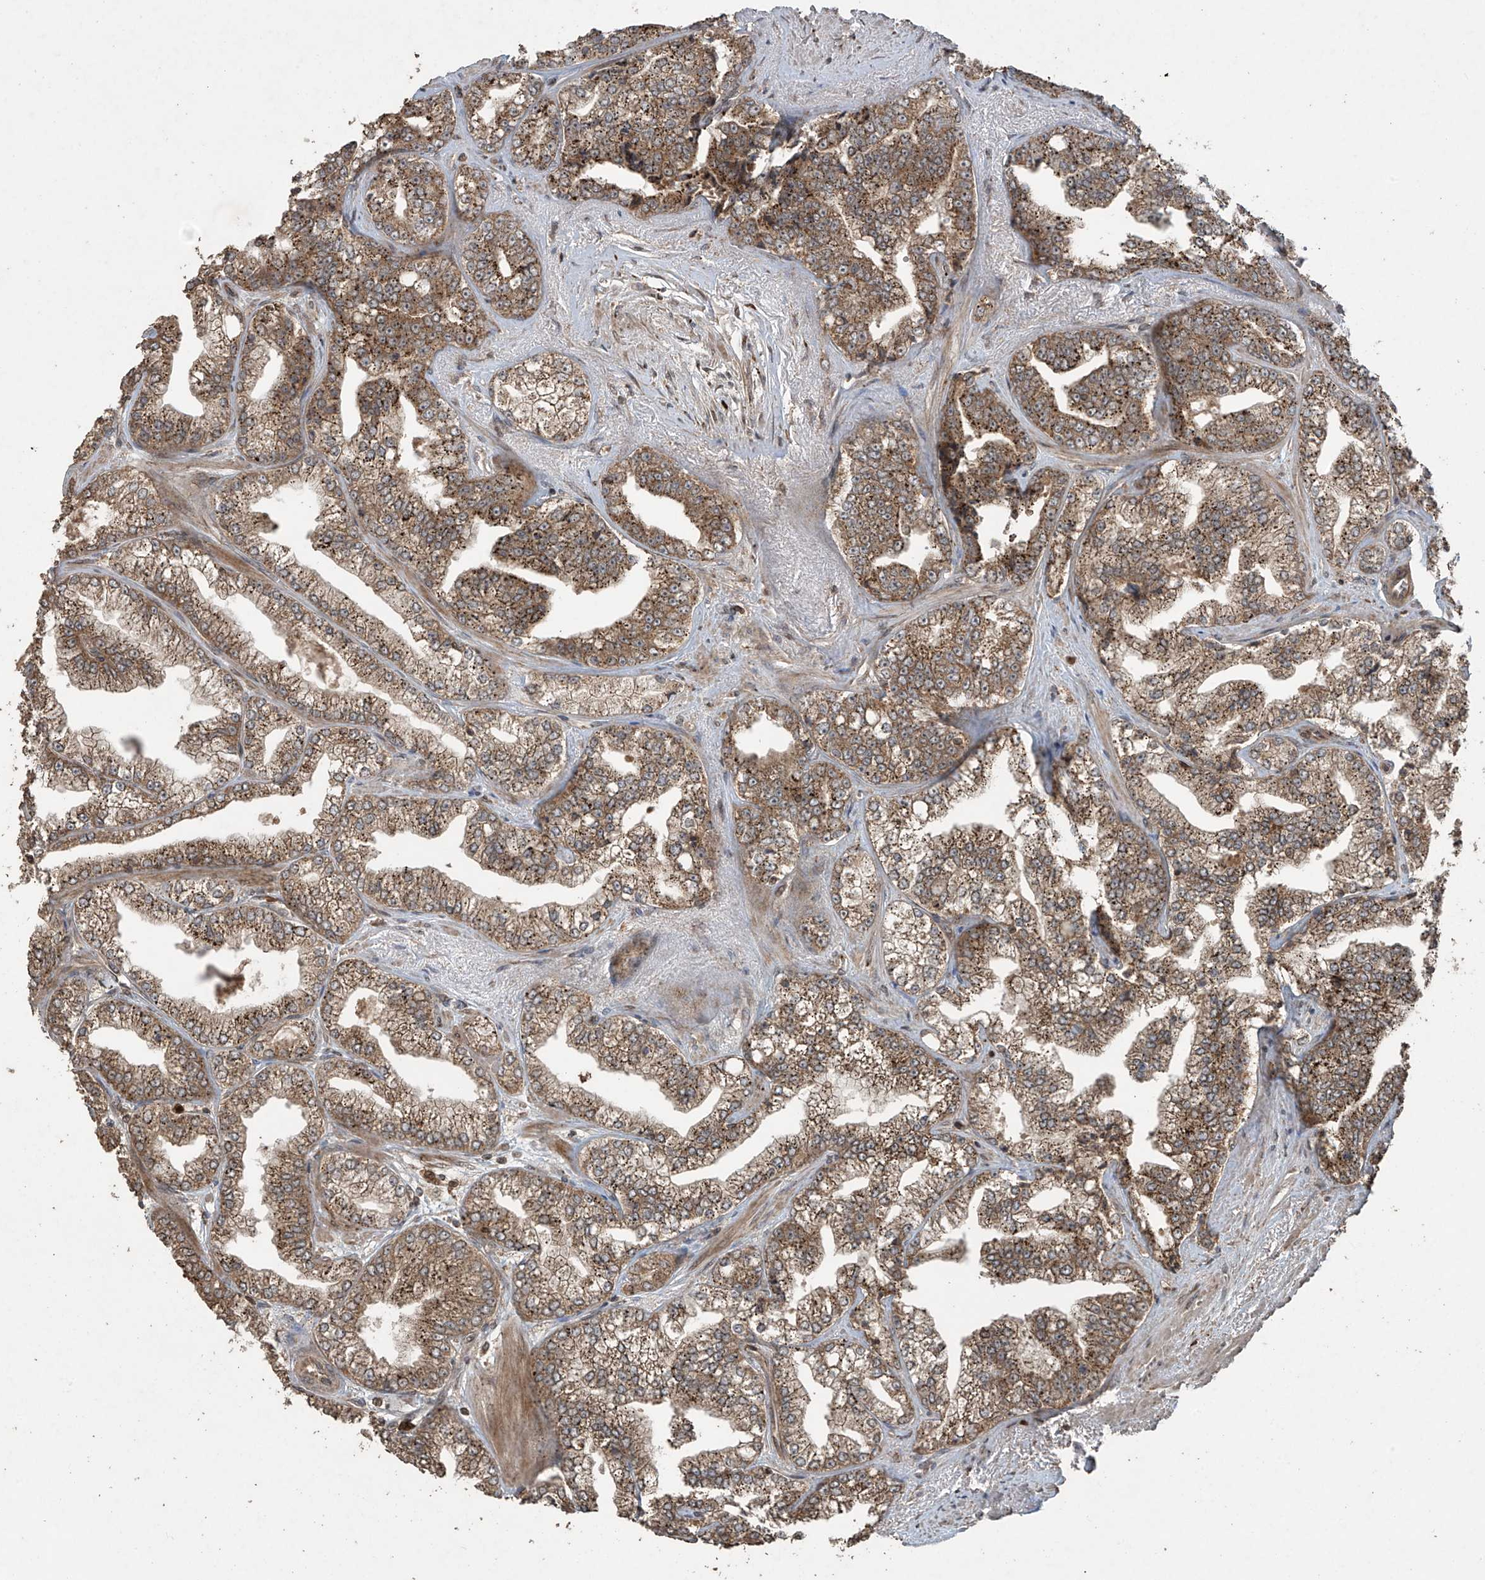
{"staining": {"intensity": "moderate", "quantity": ">75%", "location": "cytoplasmic/membranous"}, "tissue": "prostate cancer", "cell_type": "Tumor cells", "image_type": "cancer", "snomed": [{"axis": "morphology", "description": "Adenocarcinoma, High grade"}, {"axis": "topography", "description": "Prostate"}], "caption": "An immunohistochemistry photomicrograph of tumor tissue is shown. Protein staining in brown highlights moderate cytoplasmic/membranous positivity in adenocarcinoma (high-grade) (prostate) within tumor cells. (DAB (3,3'-diaminobenzidine) IHC, brown staining for protein, blue staining for nuclei).", "gene": "PGPEP1", "patient": {"sex": "male", "age": 71}}